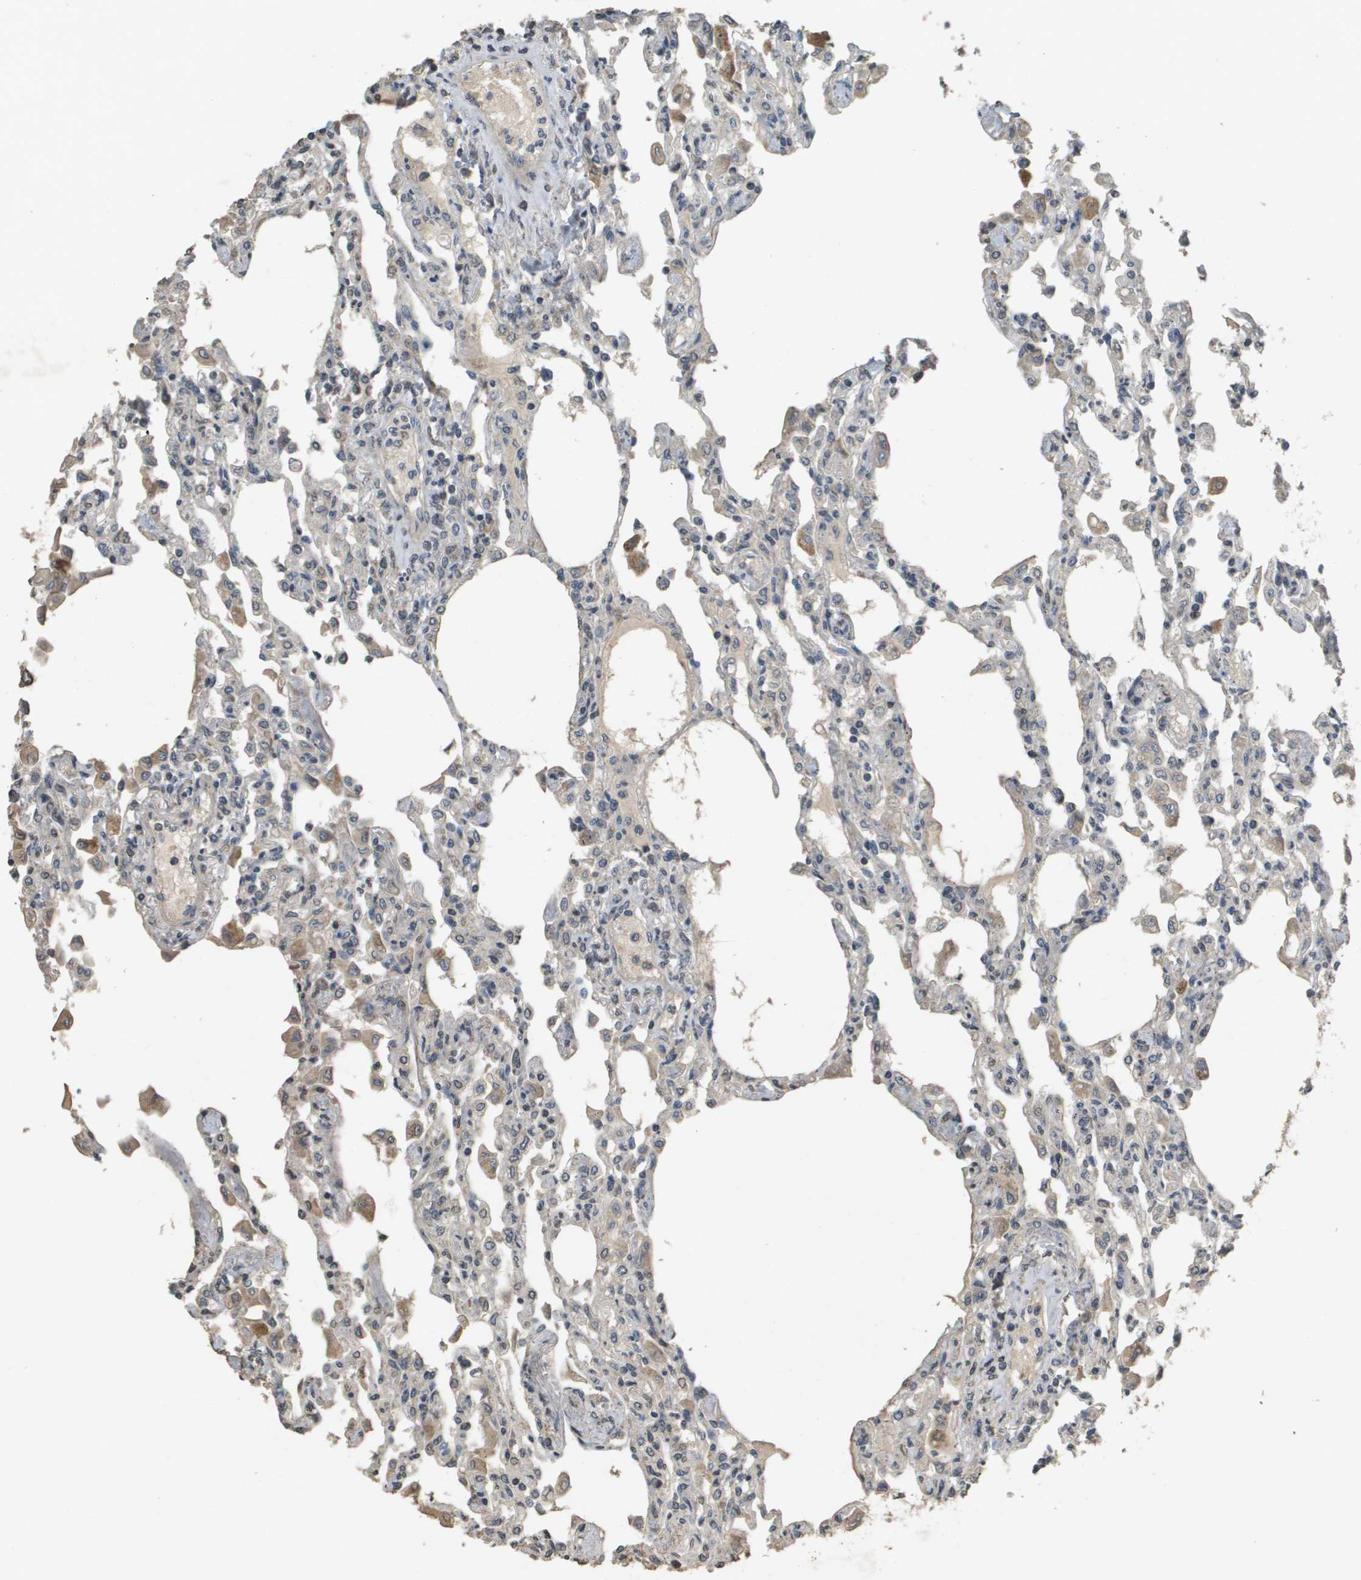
{"staining": {"intensity": "moderate", "quantity": "<25%", "location": "nuclear"}, "tissue": "lung", "cell_type": "Alveolar cells", "image_type": "normal", "snomed": [{"axis": "morphology", "description": "Normal tissue, NOS"}, {"axis": "topography", "description": "Bronchus"}, {"axis": "topography", "description": "Lung"}], "caption": "This image shows immunohistochemistry (IHC) staining of unremarkable lung, with low moderate nuclear expression in approximately <25% of alveolar cells.", "gene": "RAB21", "patient": {"sex": "female", "age": 49}}